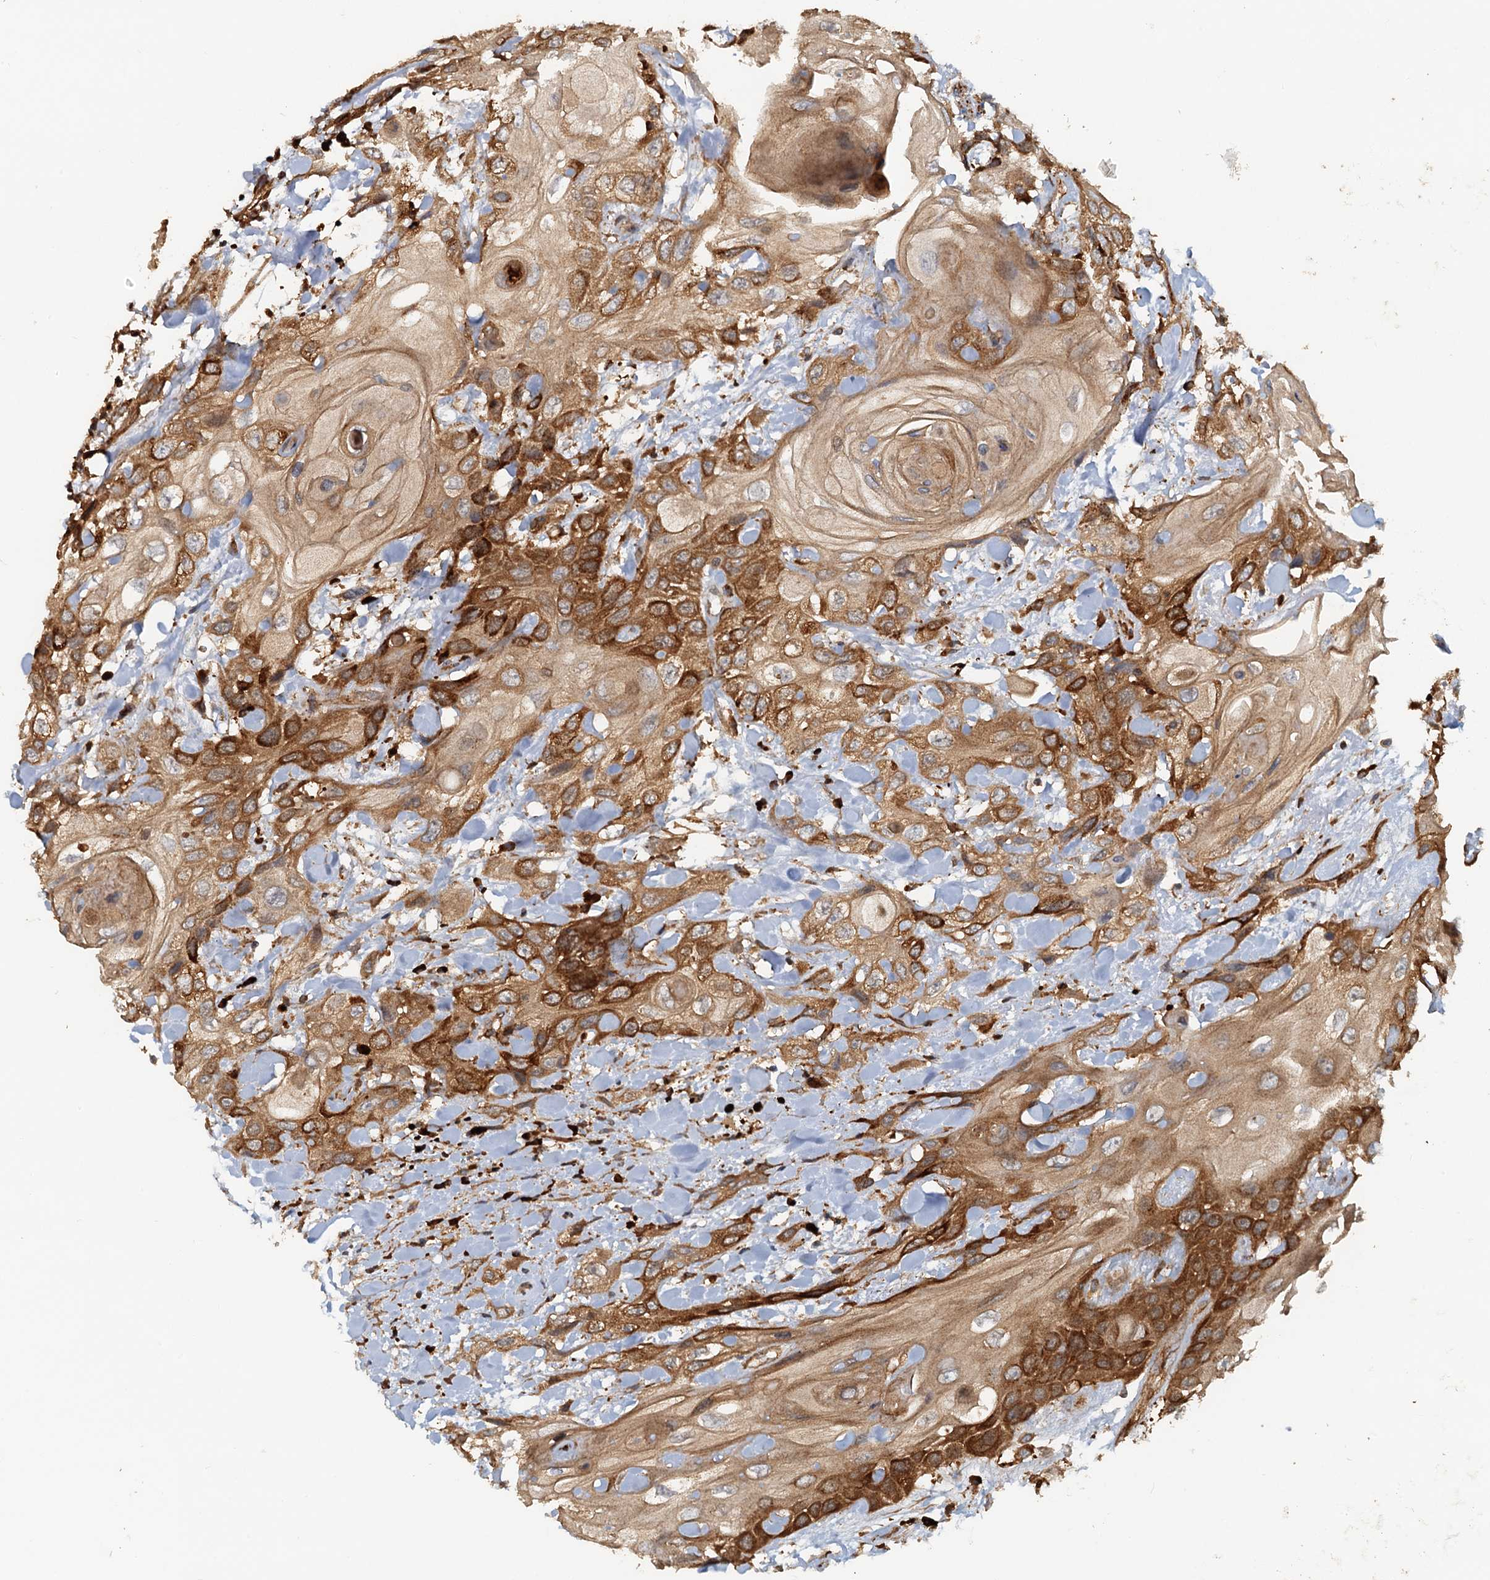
{"staining": {"intensity": "moderate", "quantity": ">75%", "location": "cytoplasmic/membranous"}, "tissue": "head and neck cancer", "cell_type": "Tumor cells", "image_type": "cancer", "snomed": [{"axis": "morphology", "description": "Squamous cell carcinoma, NOS"}, {"axis": "topography", "description": "Head-Neck"}], "caption": "Immunohistochemical staining of squamous cell carcinoma (head and neck) reveals medium levels of moderate cytoplasmic/membranous staining in about >75% of tumor cells.", "gene": "NIPAL3", "patient": {"sex": "female", "age": 43}}